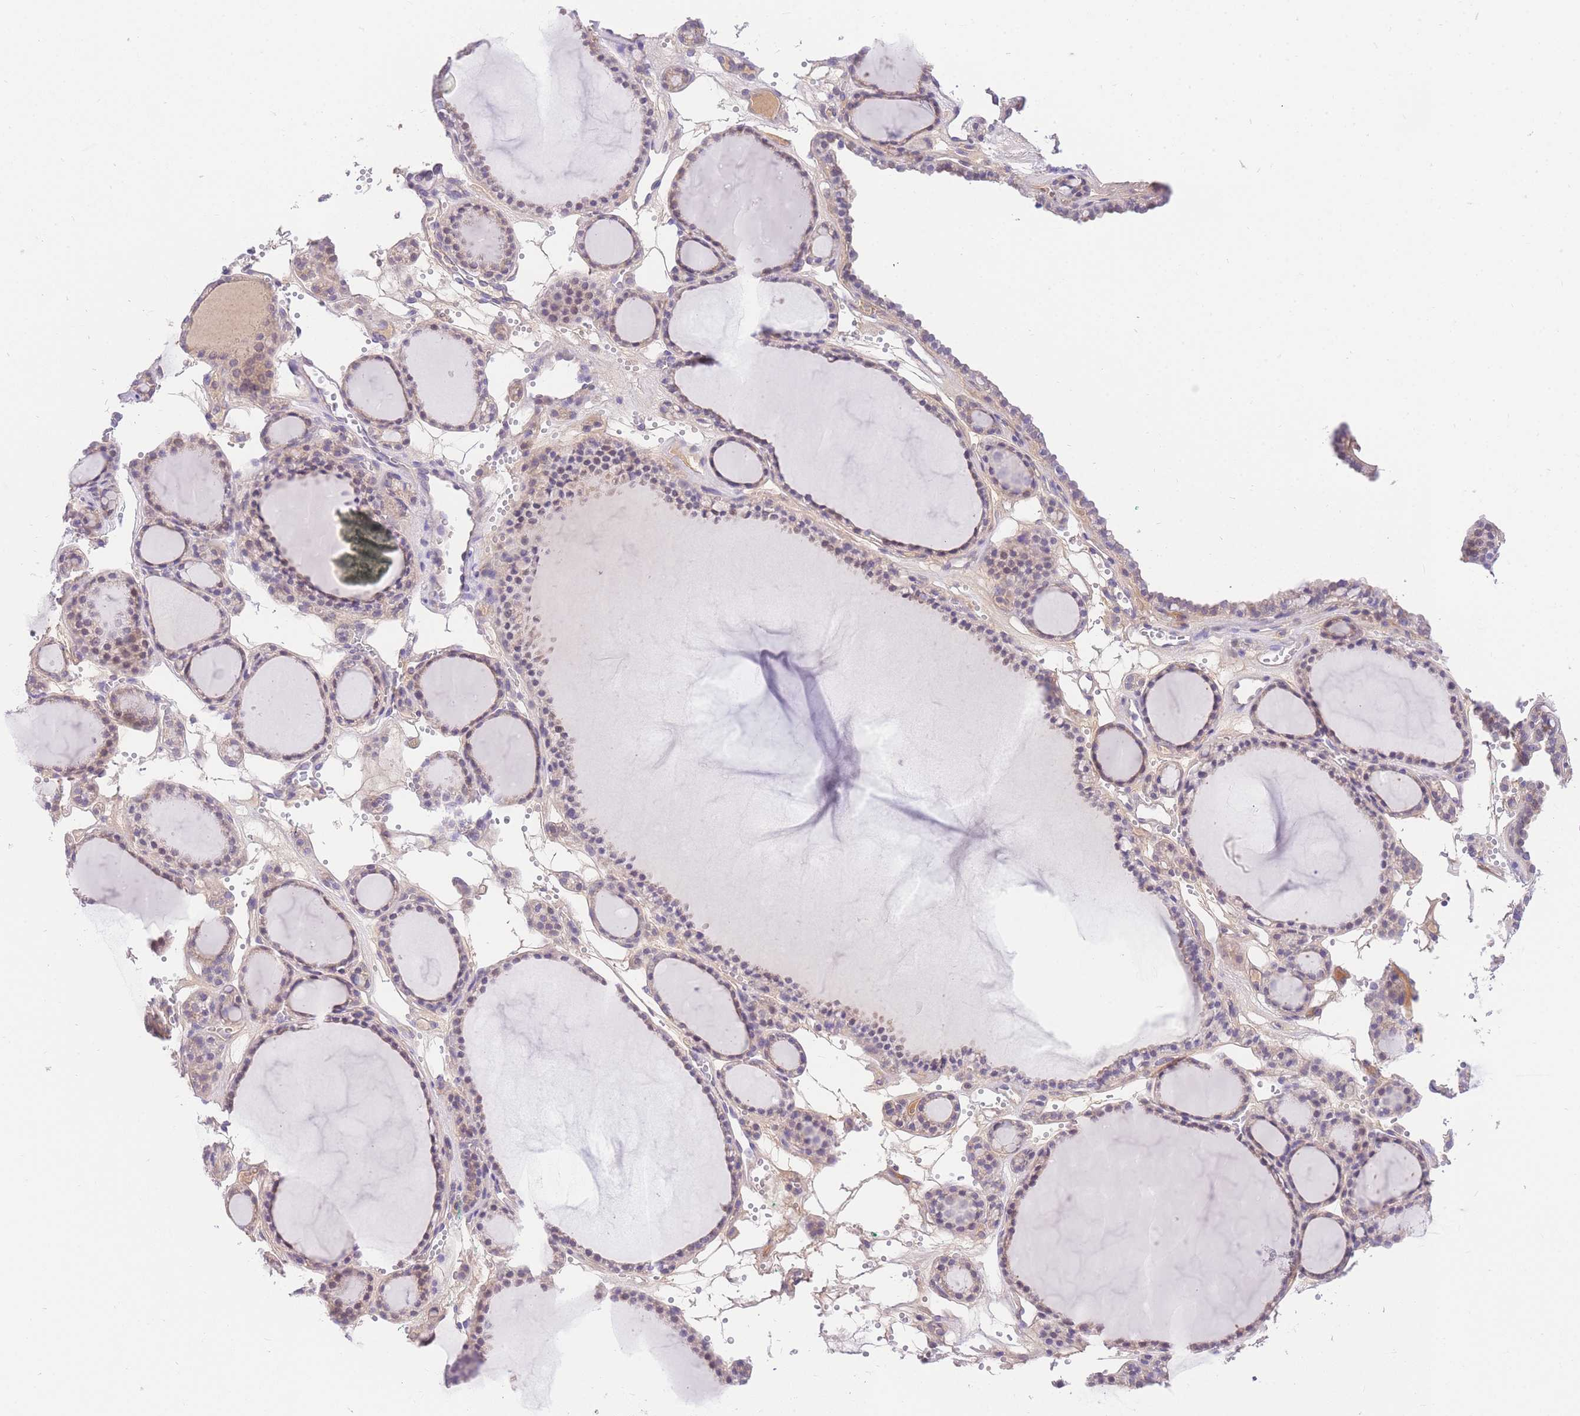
{"staining": {"intensity": "weak", "quantity": "<25%", "location": "cytoplasmic/membranous"}, "tissue": "thyroid gland", "cell_type": "Glandular cells", "image_type": "normal", "snomed": [{"axis": "morphology", "description": "Normal tissue, NOS"}, {"axis": "topography", "description": "Thyroid gland"}], "caption": "An image of thyroid gland stained for a protein reveals no brown staining in glandular cells.", "gene": "LIPH", "patient": {"sex": "female", "age": 28}}